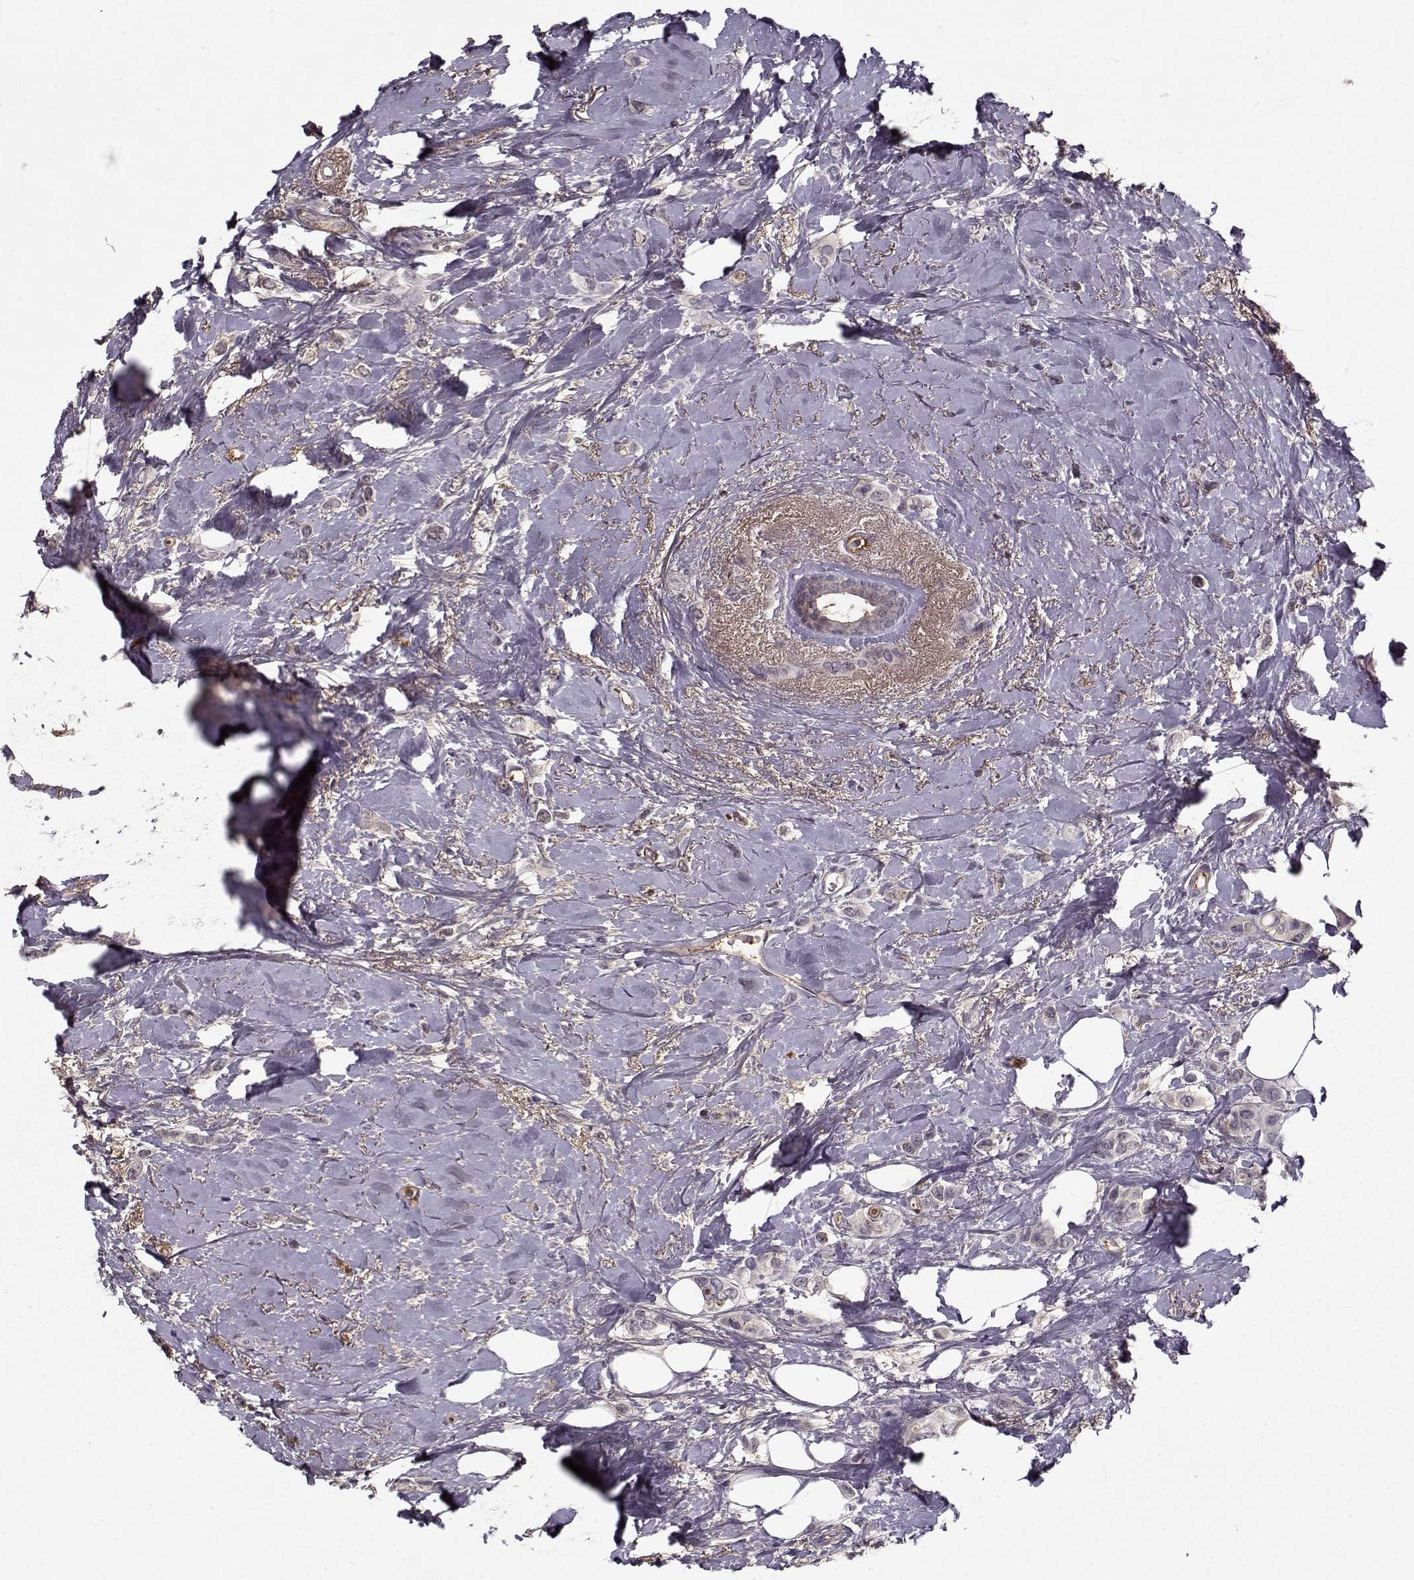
{"staining": {"intensity": "negative", "quantity": "none", "location": "none"}, "tissue": "breast cancer", "cell_type": "Tumor cells", "image_type": "cancer", "snomed": [{"axis": "morphology", "description": "Lobular carcinoma"}, {"axis": "topography", "description": "Breast"}], "caption": "Immunohistochemistry micrograph of human breast lobular carcinoma stained for a protein (brown), which demonstrates no positivity in tumor cells.", "gene": "AFM", "patient": {"sex": "female", "age": 66}}